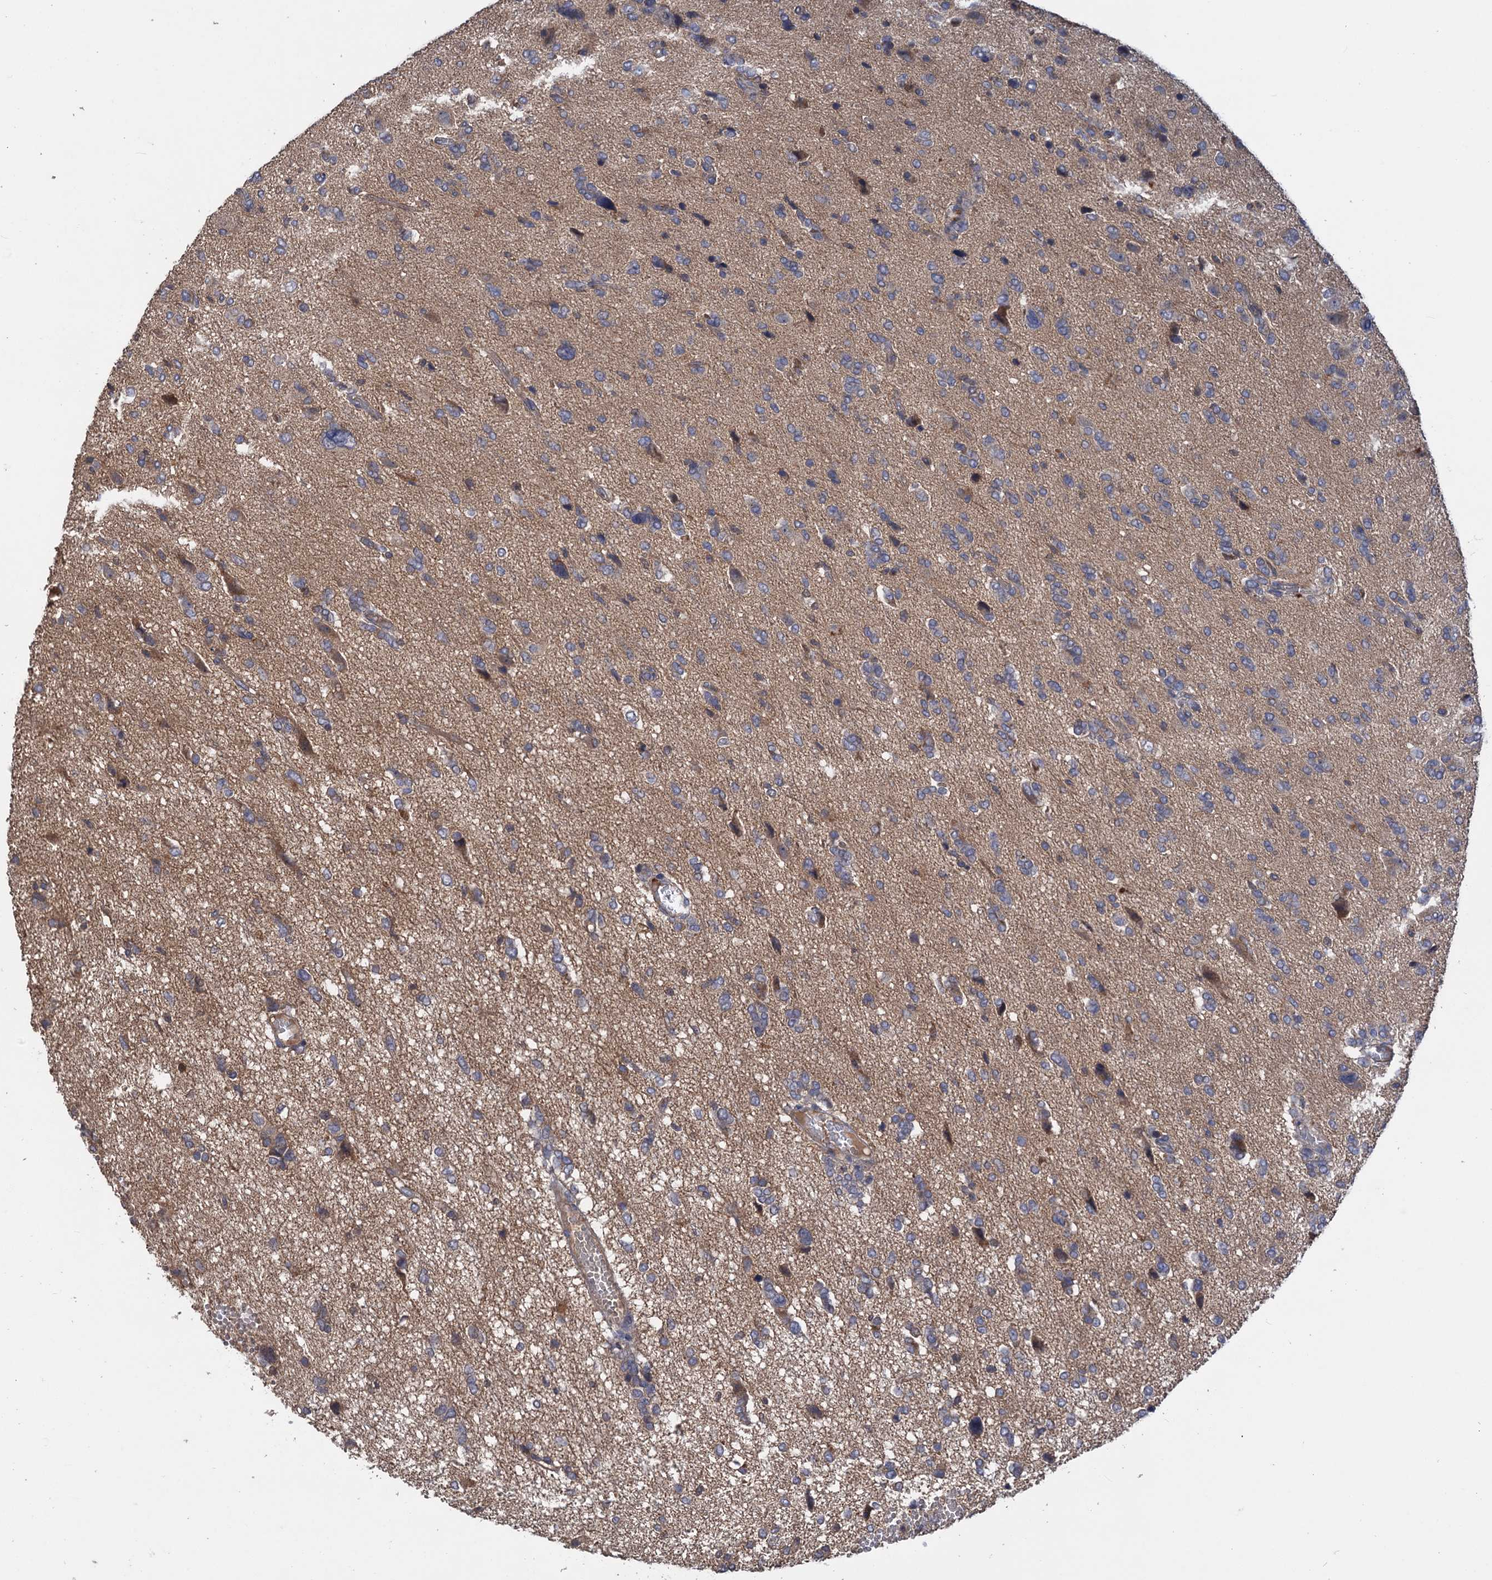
{"staining": {"intensity": "weak", "quantity": "<25%", "location": "cytoplasmic/membranous"}, "tissue": "glioma", "cell_type": "Tumor cells", "image_type": "cancer", "snomed": [{"axis": "morphology", "description": "Glioma, malignant, High grade"}, {"axis": "topography", "description": "Brain"}], "caption": "Immunohistochemical staining of glioma exhibits no significant positivity in tumor cells.", "gene": "DGKA", "patient": {"sex": "female", "age": 59}}